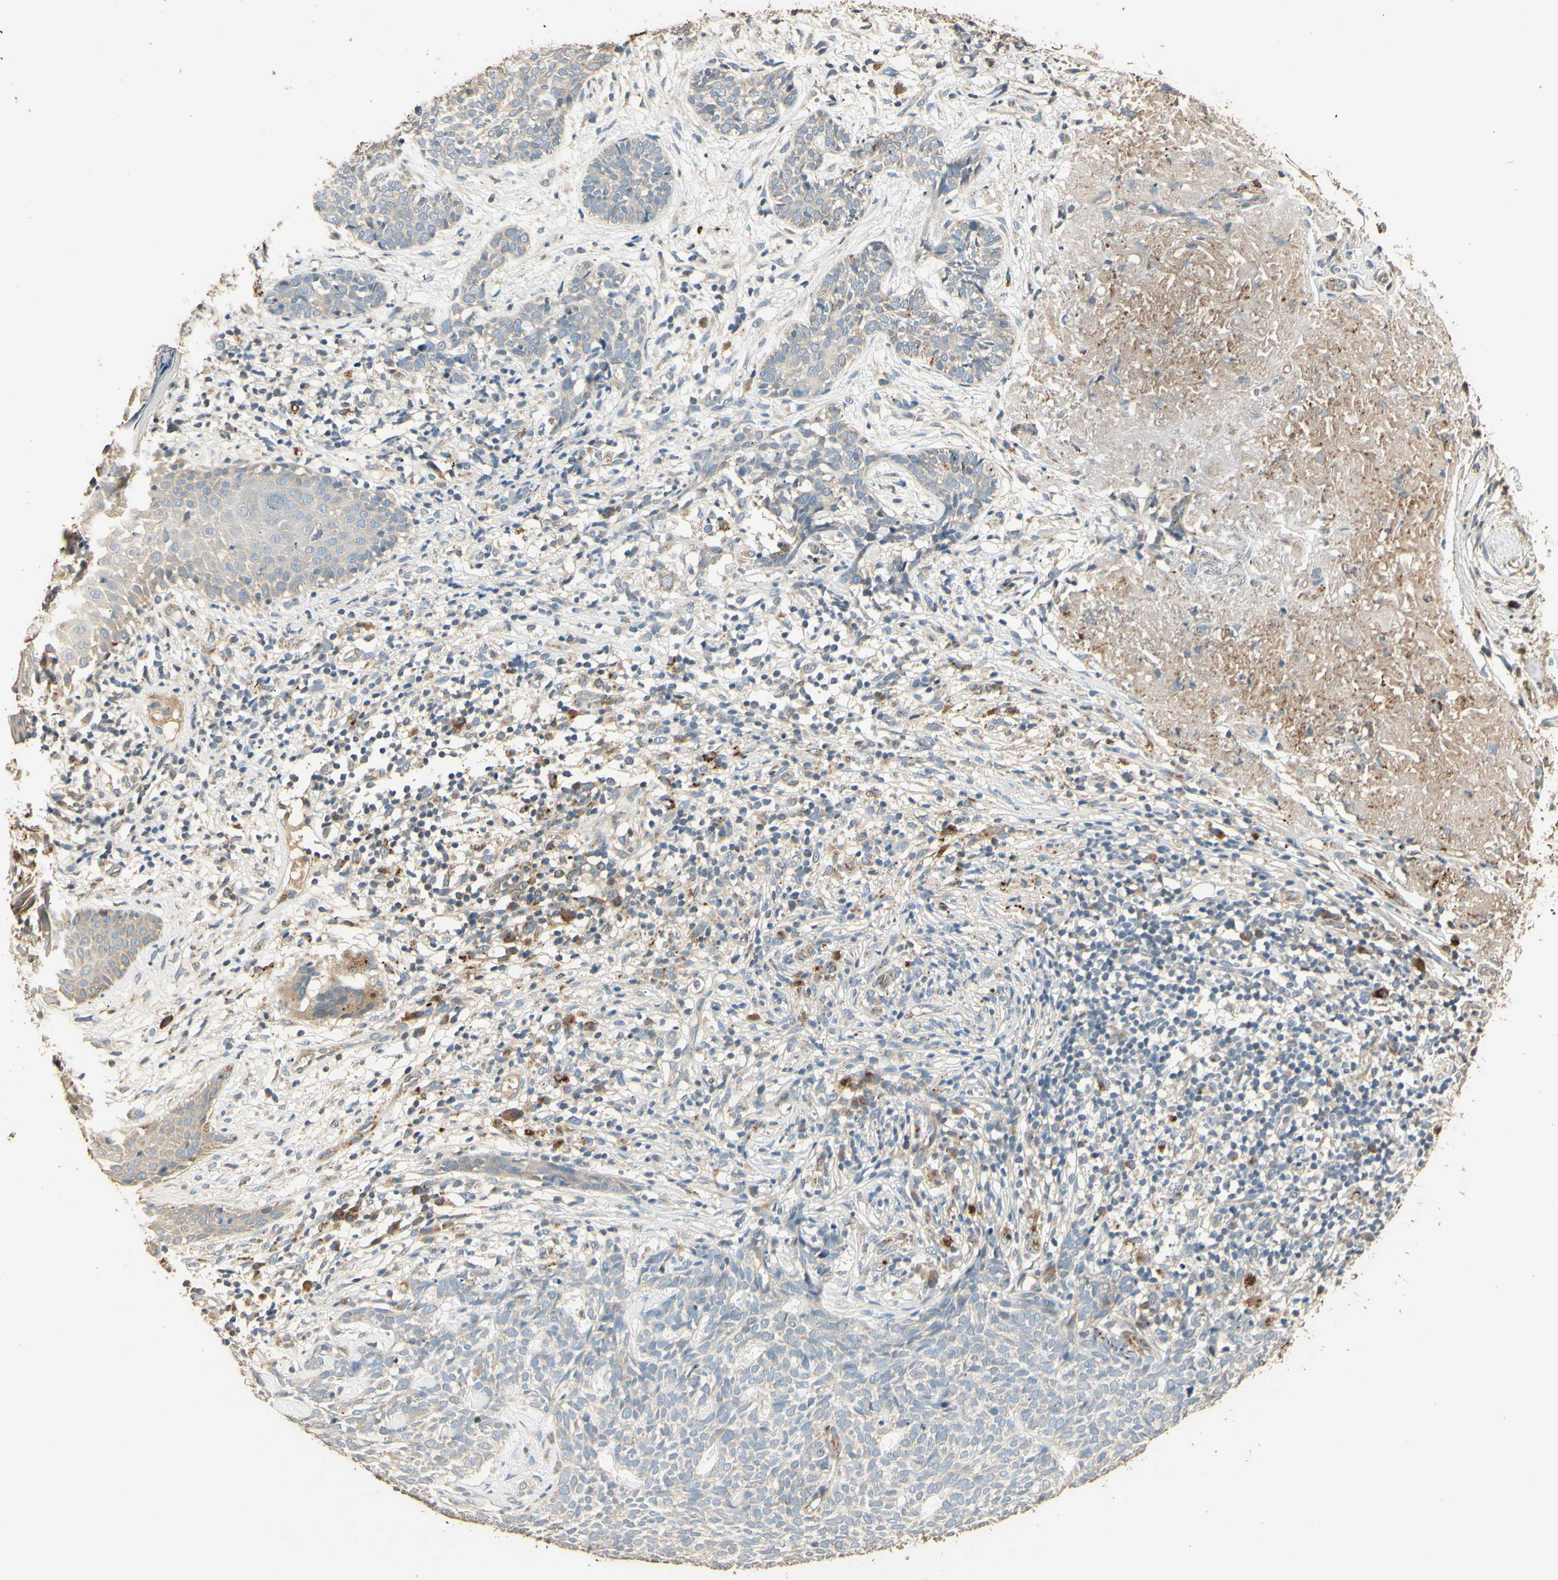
{"staining": {"intensity": "negative", "quantity": "none", "location": "none"}, "tissue": "skin cancer", "cell_type": "Tumor cells", "image_type": "cancer", "snomed": [{"axis": "morphology", "description": "Basal cell carcinoma"}, {"axis": "topography", "description": "Skin"}], "caption": "An immunohistochemistry photomicrograph of skin basal cell carcinoma is shown. There is no staining in tumor cells of skin basal cell carcinoma. (DAB (3,3'-diaminobenzidine) IHC, high magnification).", "gene": "ARHGEF17", "patient": {"sex": "female", "age": 84}}